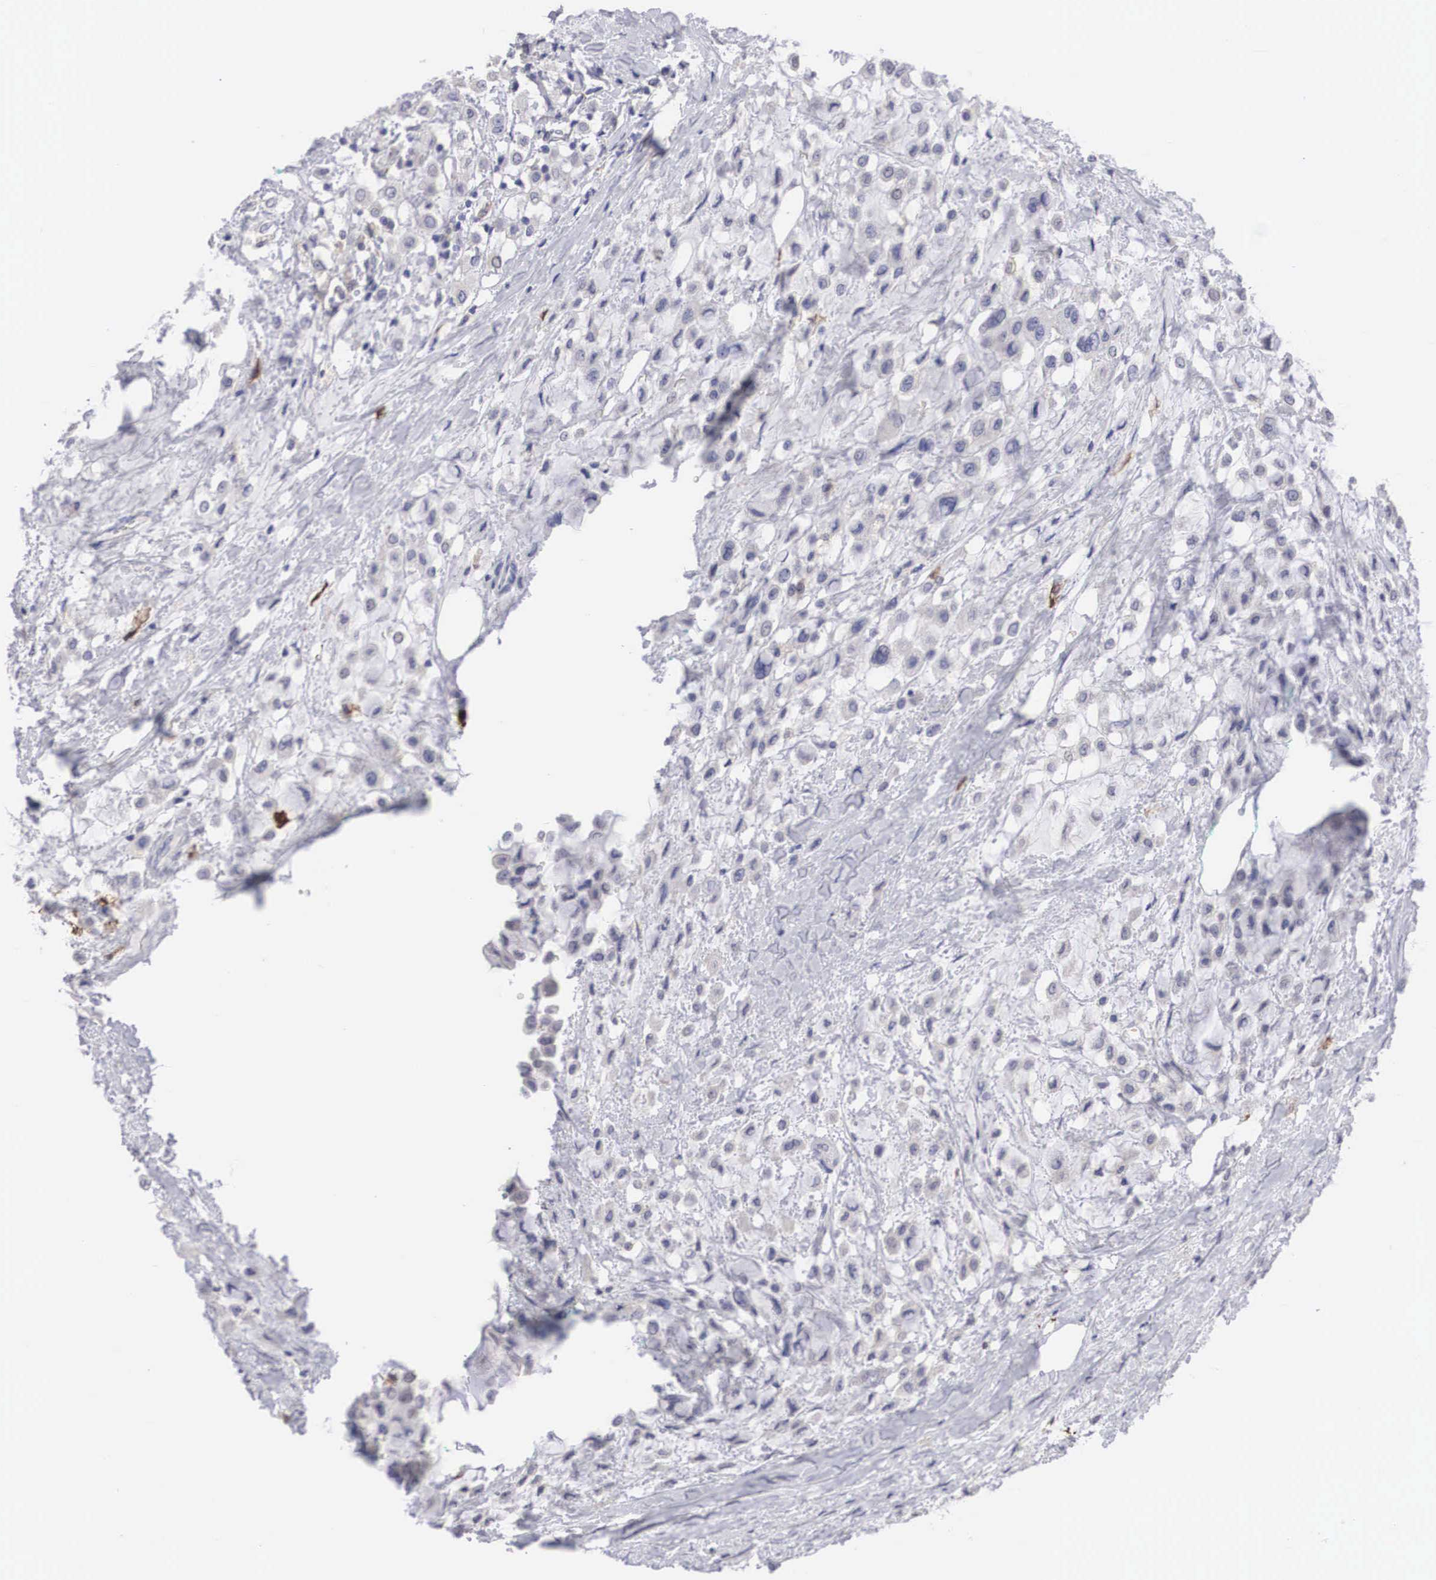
{"staining": {"intensity": "negative", "quantity": "none", "location": "none"}, "tissue": "breast cancer", "cell_type": "Tumor cells", "image_type": "cancer", "snomed": [{"axis": "morphology", "description": "Lobular carcinoma"}, {"axis": "topography", "description": "Breast"}], "caption": "Immunohistochemistry image of neoplastic tissue: human breast lobular carcinoma stained with DAB shows no significant protein staining in tumor cells.", "gene": "HMOX1", "patient": {"sex": "female", "age": 85}}